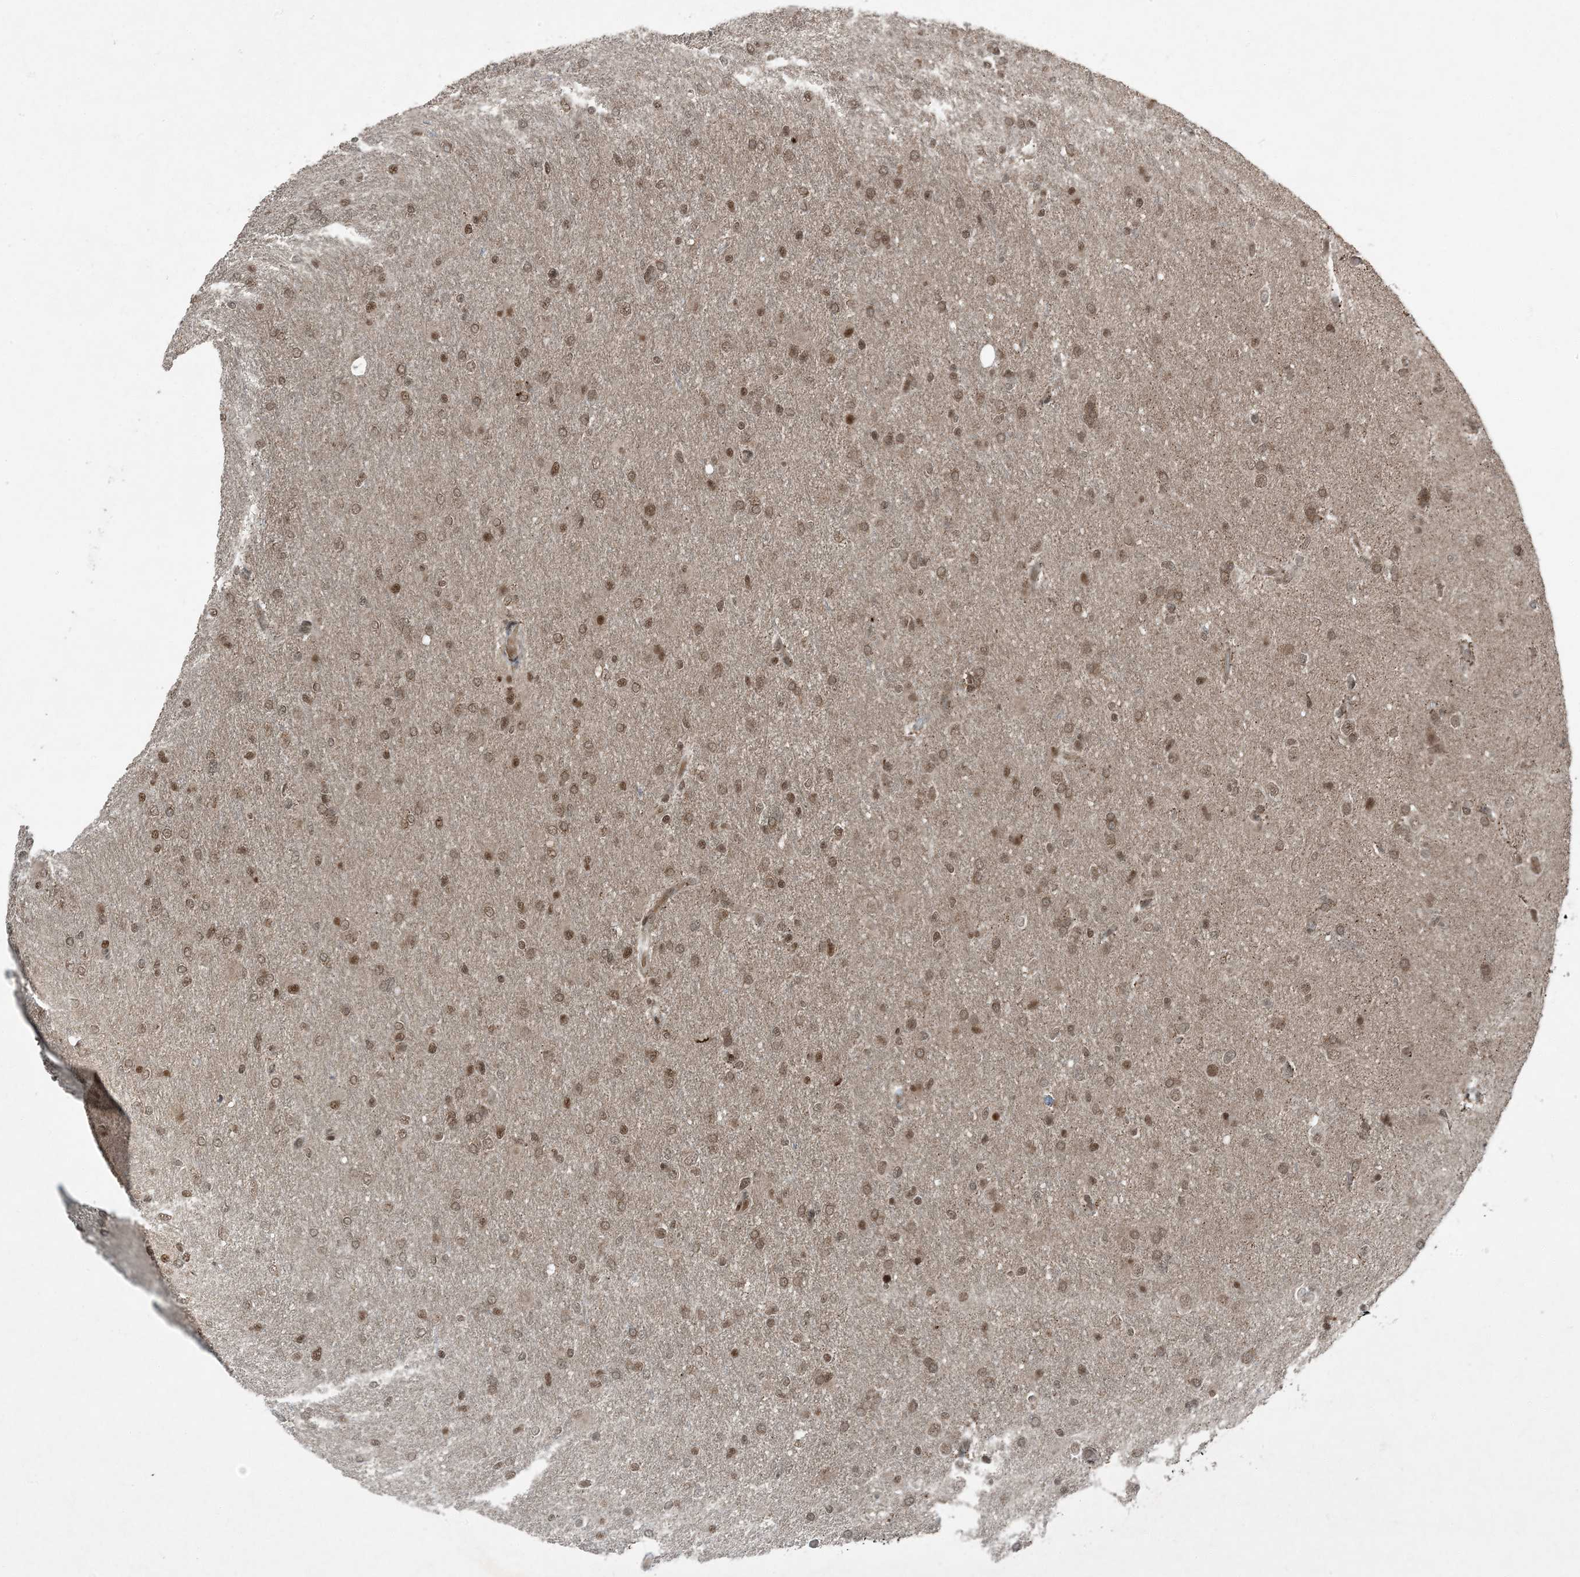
{"staining": {"intensity": "moderate", "quantity": ">75%", "location": "nuclear"}, "tissue": "glioma", "cell_type": "Tumor cells", "image_type": "cancer", "snomed": [{"axis": "morphology", "description": "Glioma, malignant, High grade"}, {"axis": "topography", "description": "Cerebral cortex"}], "caption": "Protein expression analysis of glioma displays moderate nuclear staining in approximately >75% of tumor cells. Using DAB (brown) and hematoxylin (blue) stains, captured at high magnification using brightfield microscopy.", "gene": "TRAPPC12", "patient": {"sex": "female", "age": 36}}